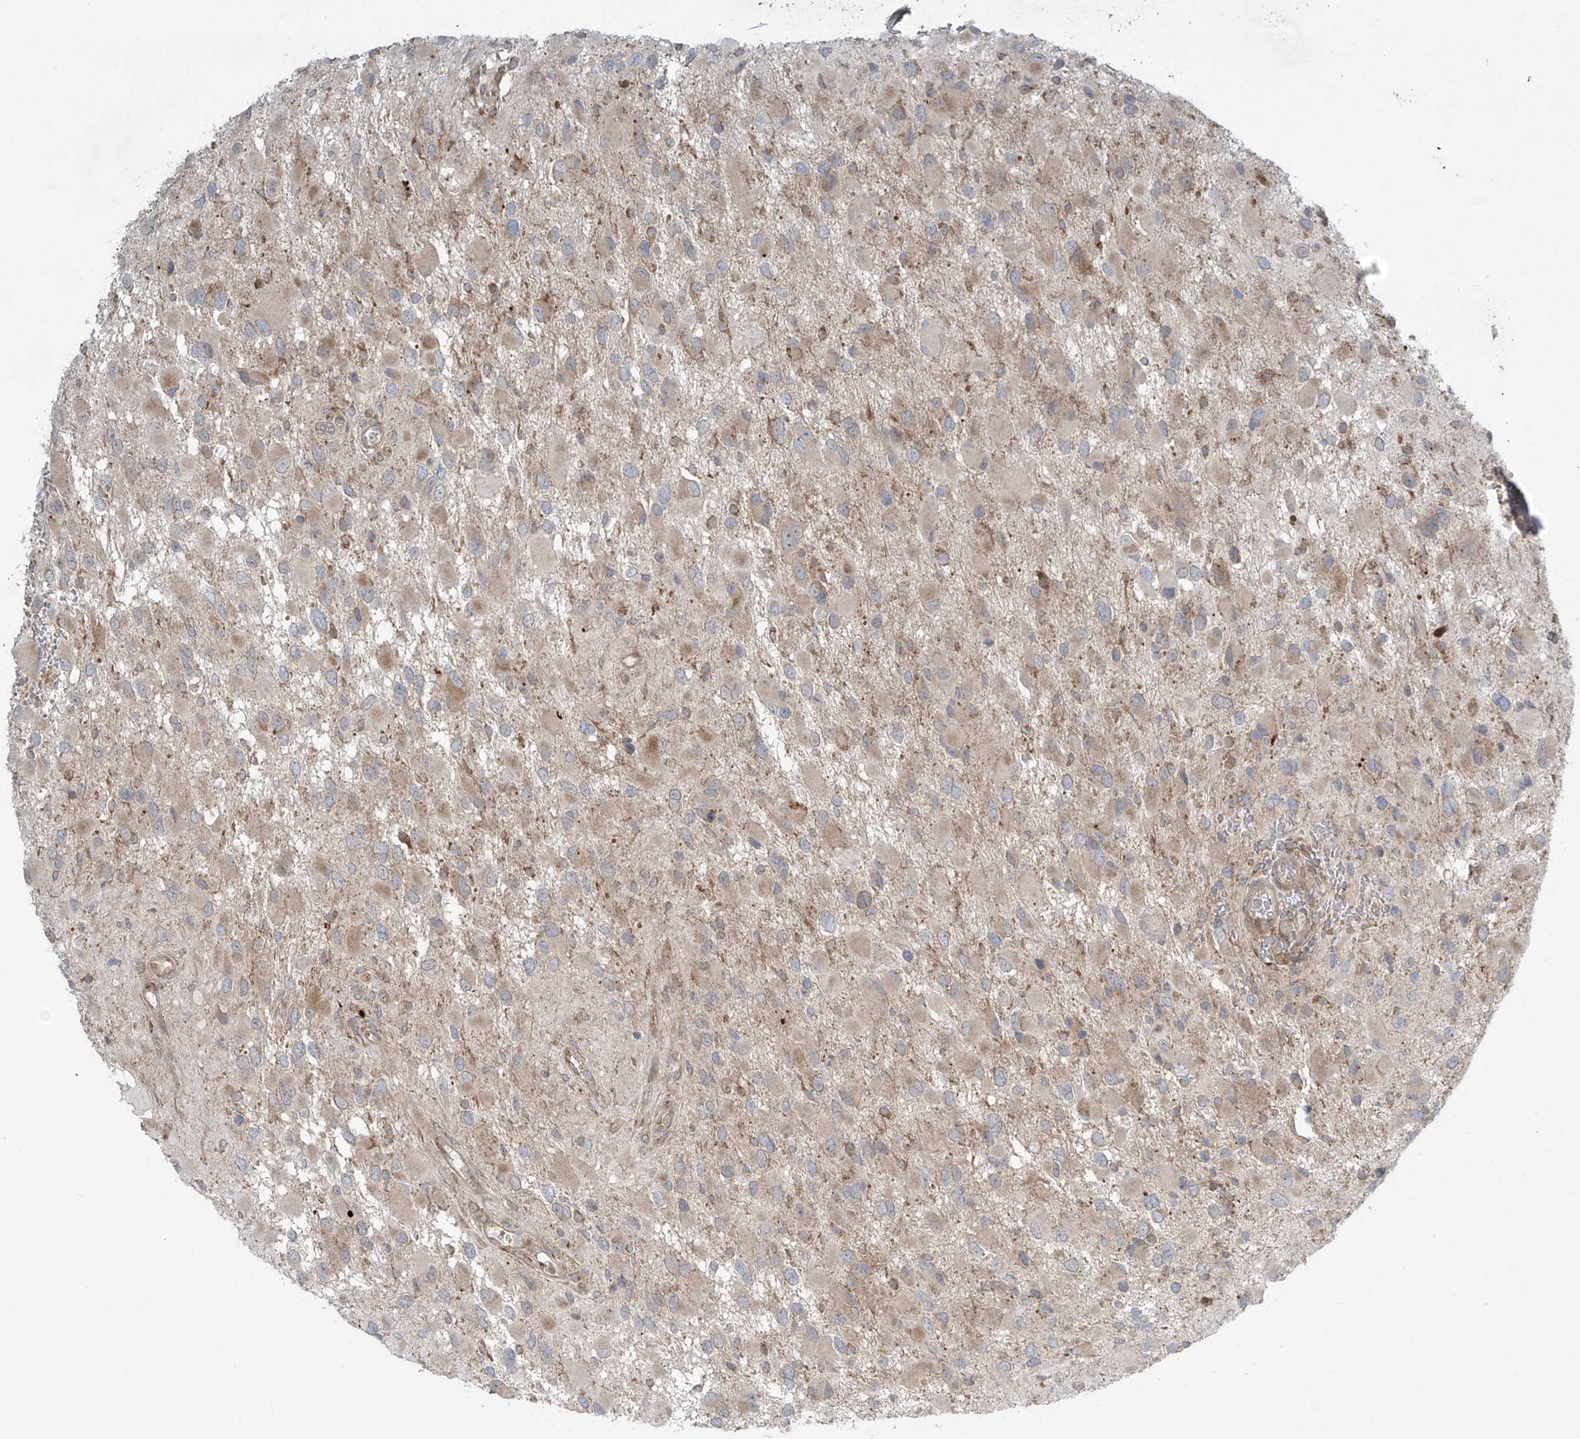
{"staining": {"intensity": "weak", "quantity": "25%-75%", "location": "cytoplasmic/membranous"}, "tissue": "glioma", "cell_type": "Tumor cells", "image_type": "cancer", "snomed": [{"axis": "morphology", "description": "Glioma, malignant, High grade"}, {"axis": "topography", "description": "Brain"}], "caption": "High-magnification brightfield microscopy of malignant glioma (high-grade) stained with DAB (3,3'-diaminobenzidine) (brown) and counterstained with hematoxylin (blue). tumor cells exhibit weak cytoplasmic/membranous expression is seen in approximately25%-75% of cells.", "gene": "PPAT", "patient": {"sex": "male", "age": 53}}